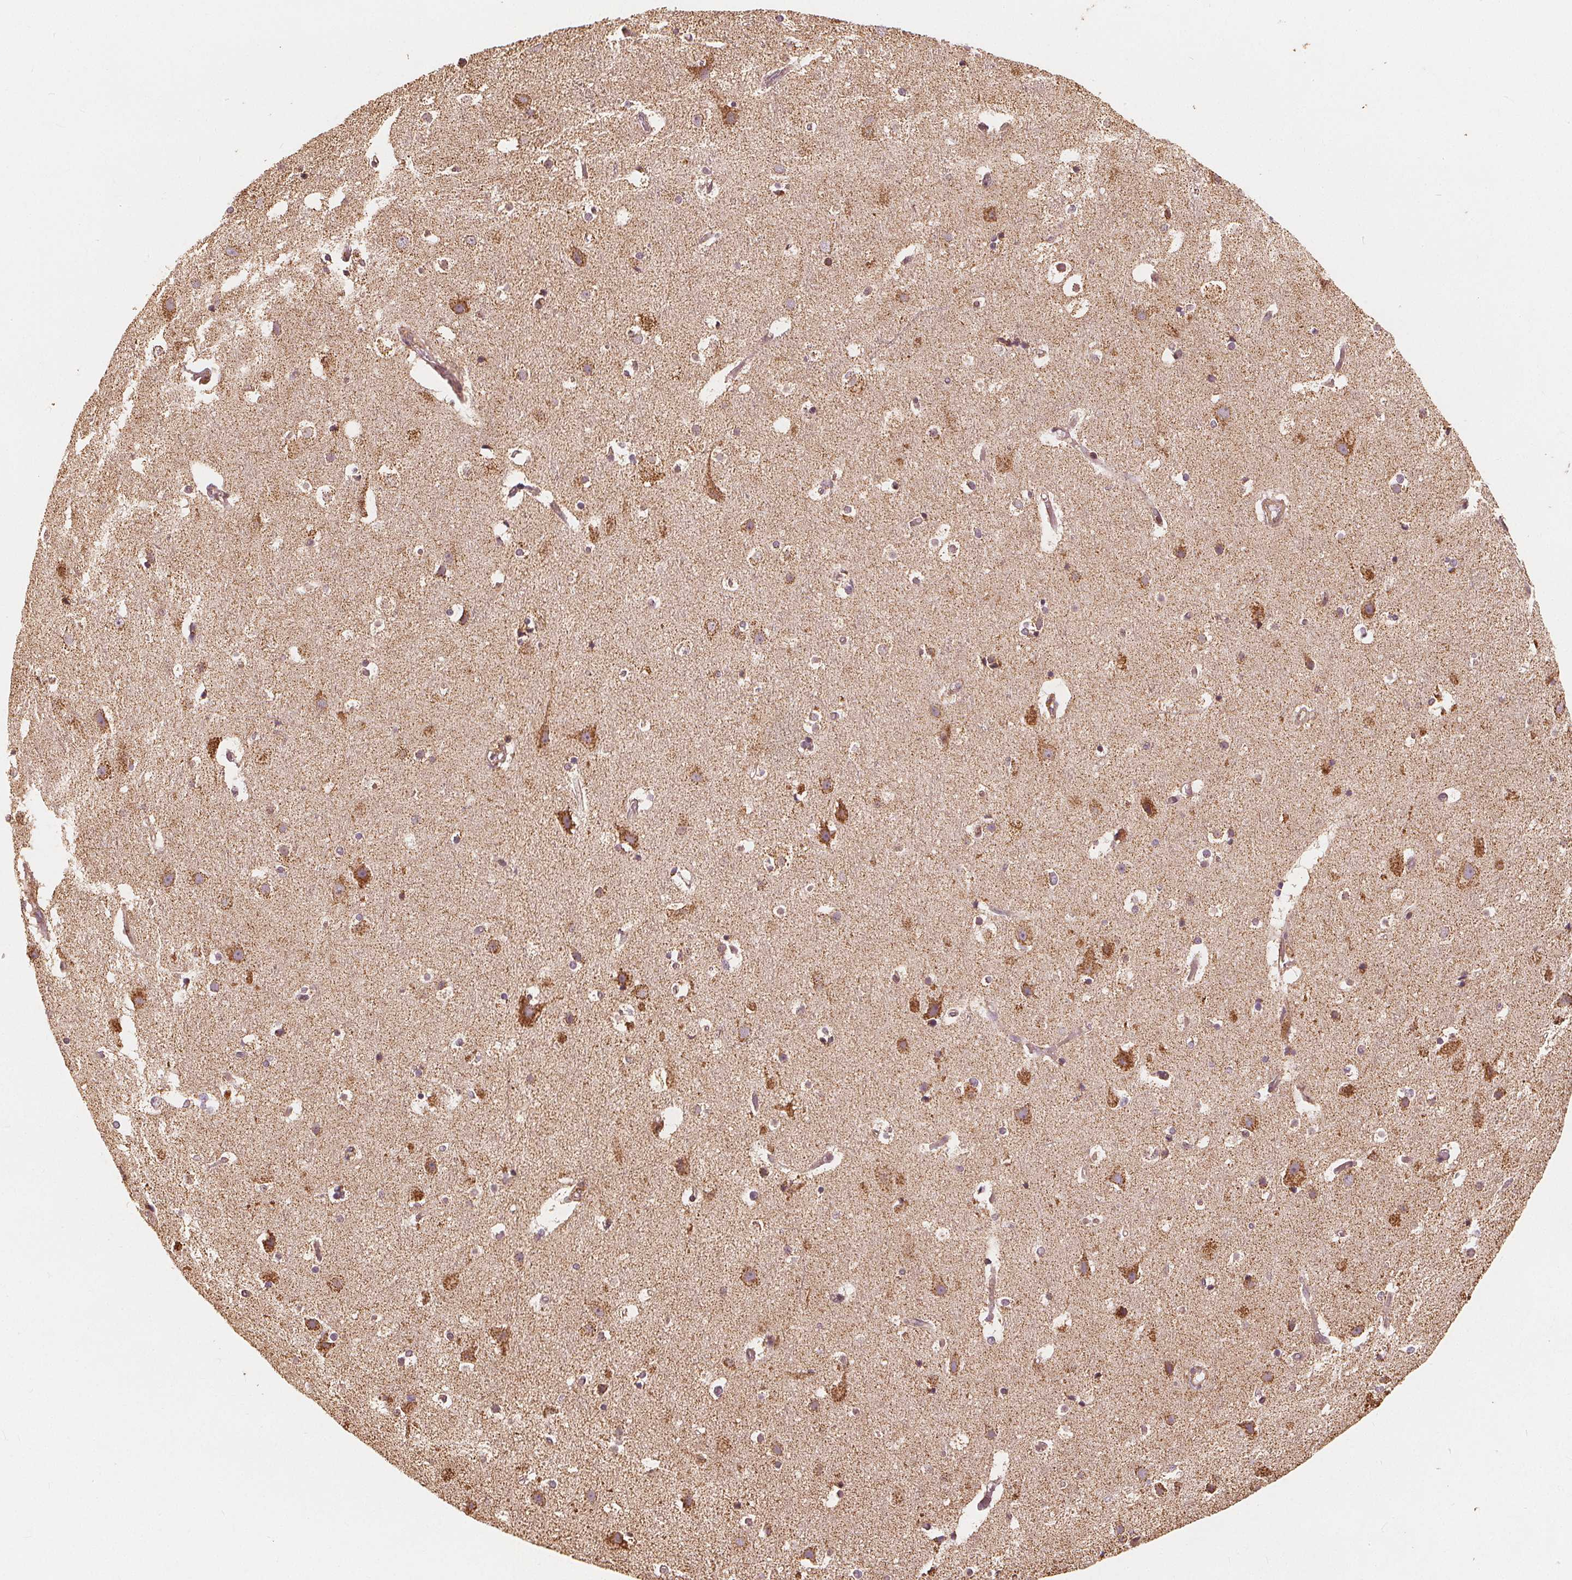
{"staining": {"intensity": "moderate", "quantity": "<25%", "location": "cytoplasmic/membranous"}, "tissue": "cerebral cortex", "cell_type": "Endothelial cells", "image_type": "normal", "snomed": [{"axis": "morphology", "description": "Normal tissue, NOS"}, {"axis": "topography", "description": "Cerebral cortex"}], "caption": "Protein expression analysis of normal human cerebral cortex reveals moderate cytoplasmic/membranous expression in approximately <25% of endothelial cells. (DAB IHC with brightfield microscopy, high magnification).", "gene": "PEX26", "patient": {"sex": "female", "age": 52}}